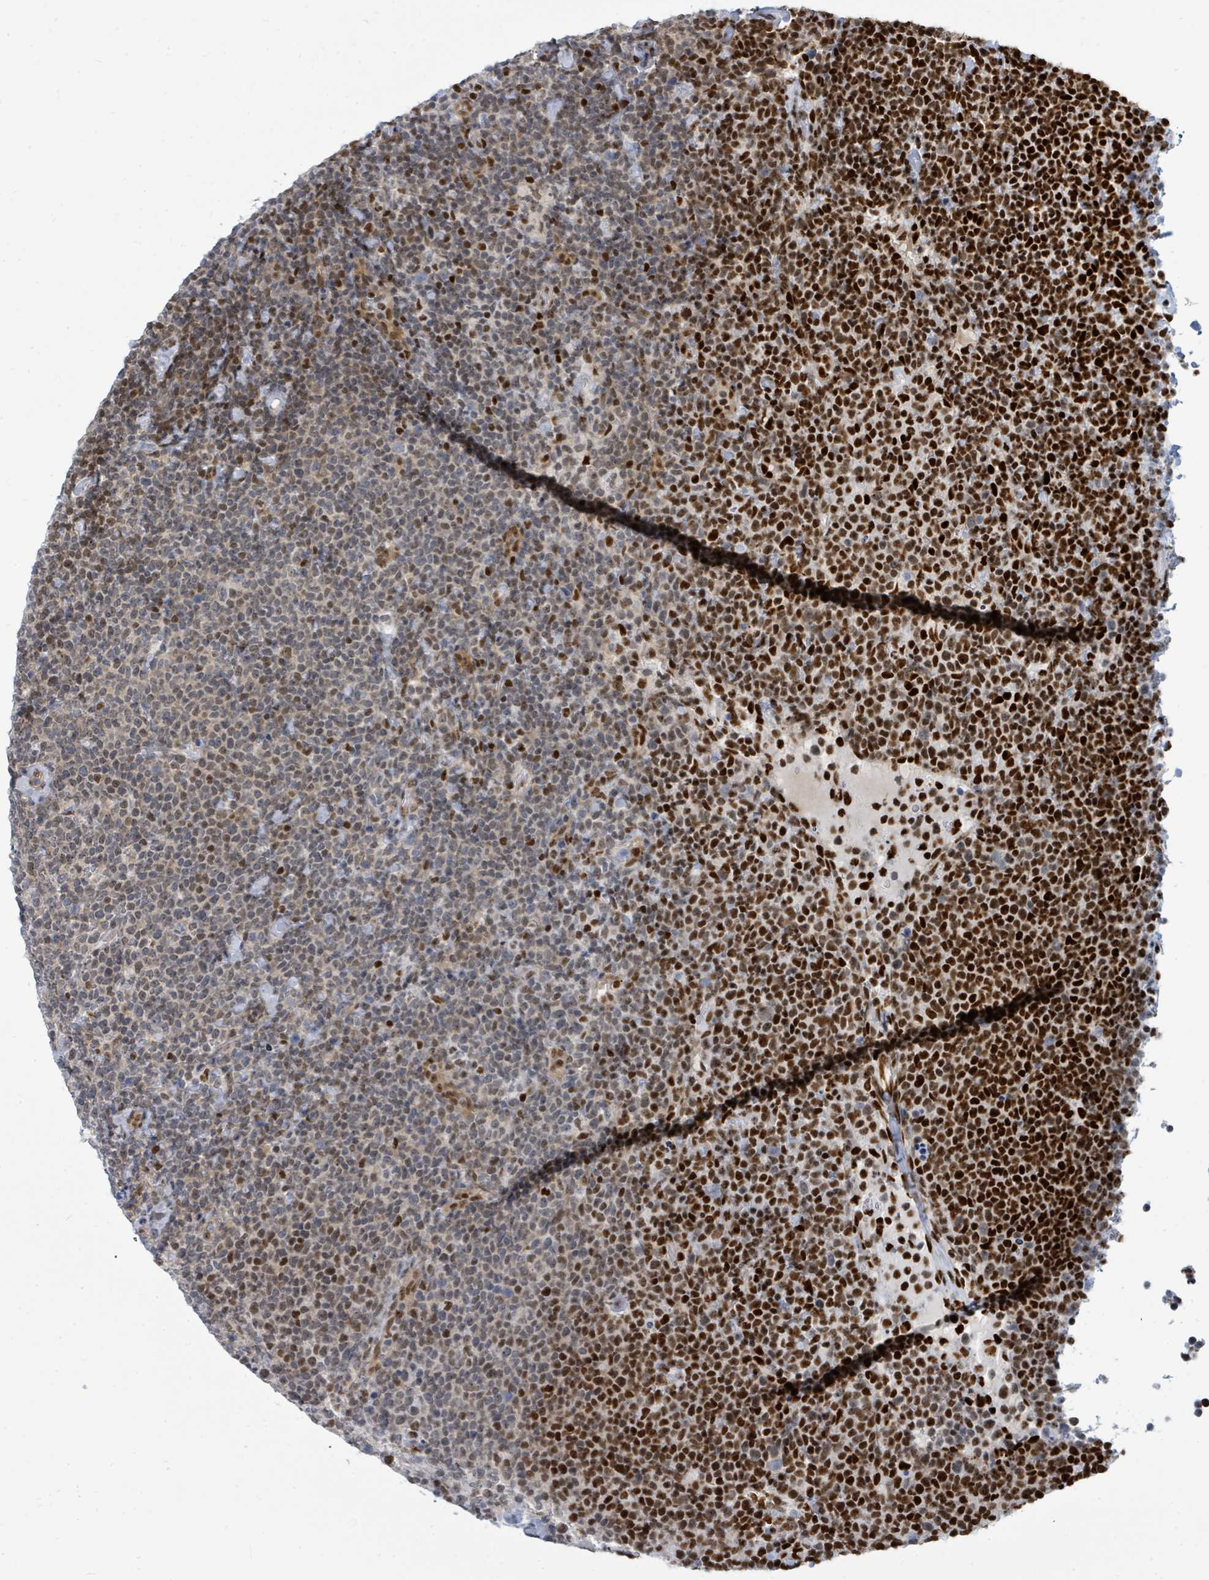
{"staining": {"intensity": "strong", "quantity": "25%-75%", "location": "nuclear"}, "tissue": "lymphoma", "cell_type": "Tumor cells", "image_type": "cancer", "snomed": [{"axis": "morphology", "description": "Malignant lymphoma, non-Hodgkin's type, High grade"}, {"axis": "topography", "description": "Lymph node"}], "caption": "Brown immunohistochemical staining in high-grade malignant lymphoma, non-Hodgkin's type displays strong nuclear staining in approximately 25%-75% of tumor cells. Nuclei are stained in blue.", "gene": "SUMO4", "patient": {"sex": "male", "age": 61}}